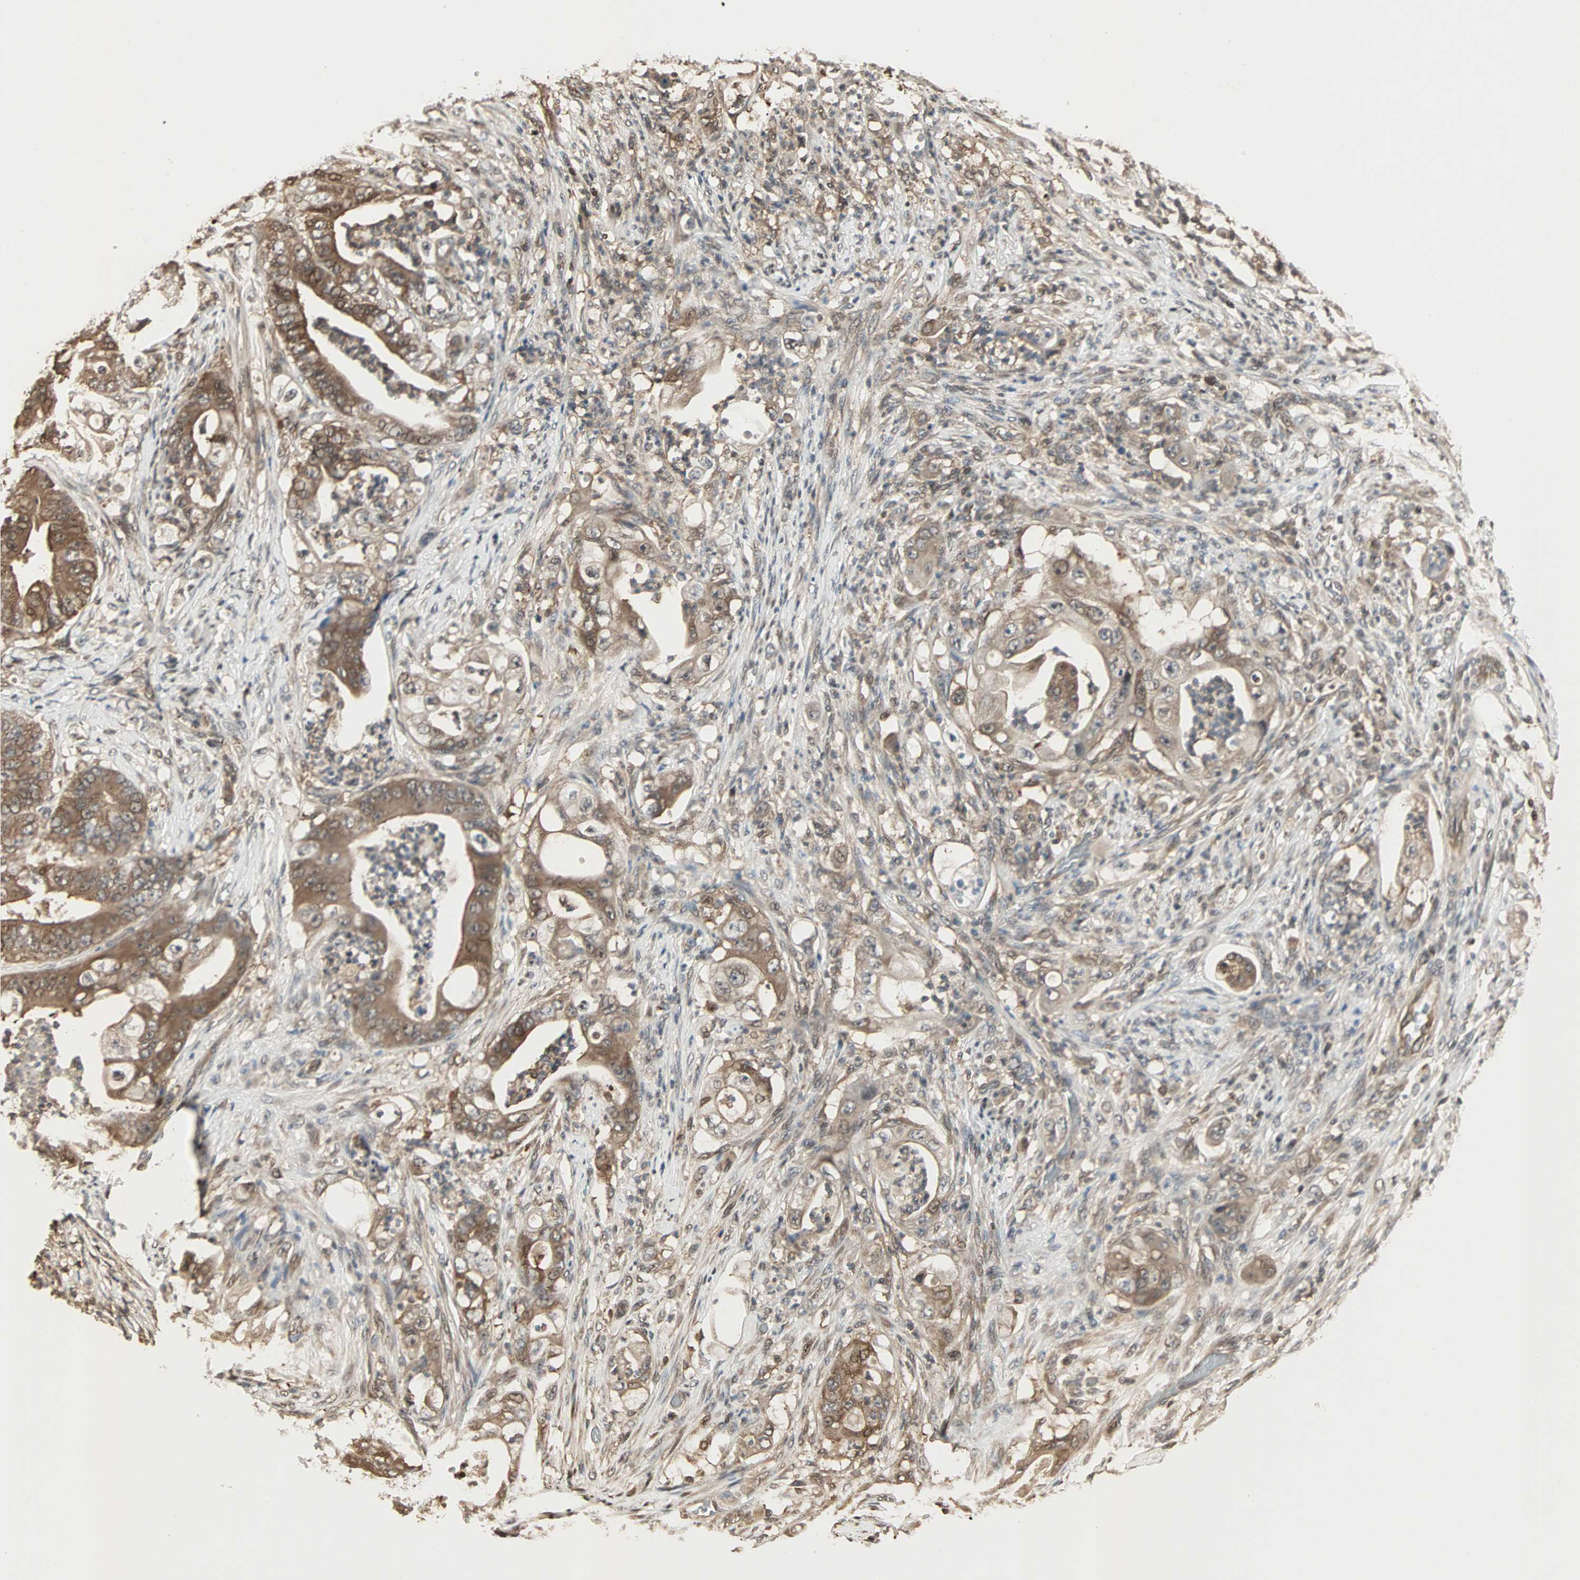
{"staining": {"intensity": "moderate", "quantity": ">75%", "location": "cytoplasmic/membranous"}, "tissue": "stomach cancer", "cell_type": "Tumor cells", "image_type": "cancer", "snomed": [{"axis": "morphology", "description": "Adenocarcinoma, NOS"}, {"axis": "topography", "description": "Stomach"}], "caption": "A brown stain highlights moderate cytoplasmic/membranous expression of a protein in stomach adenocarcinoma tumor cells. The protein of interest is stained brown, and the nuclei are stained in blue (DAB IHC with brightfield microscopy, high magnification).", "gene": "DRG2", "patient": {"sex": "female", "age": 73}}